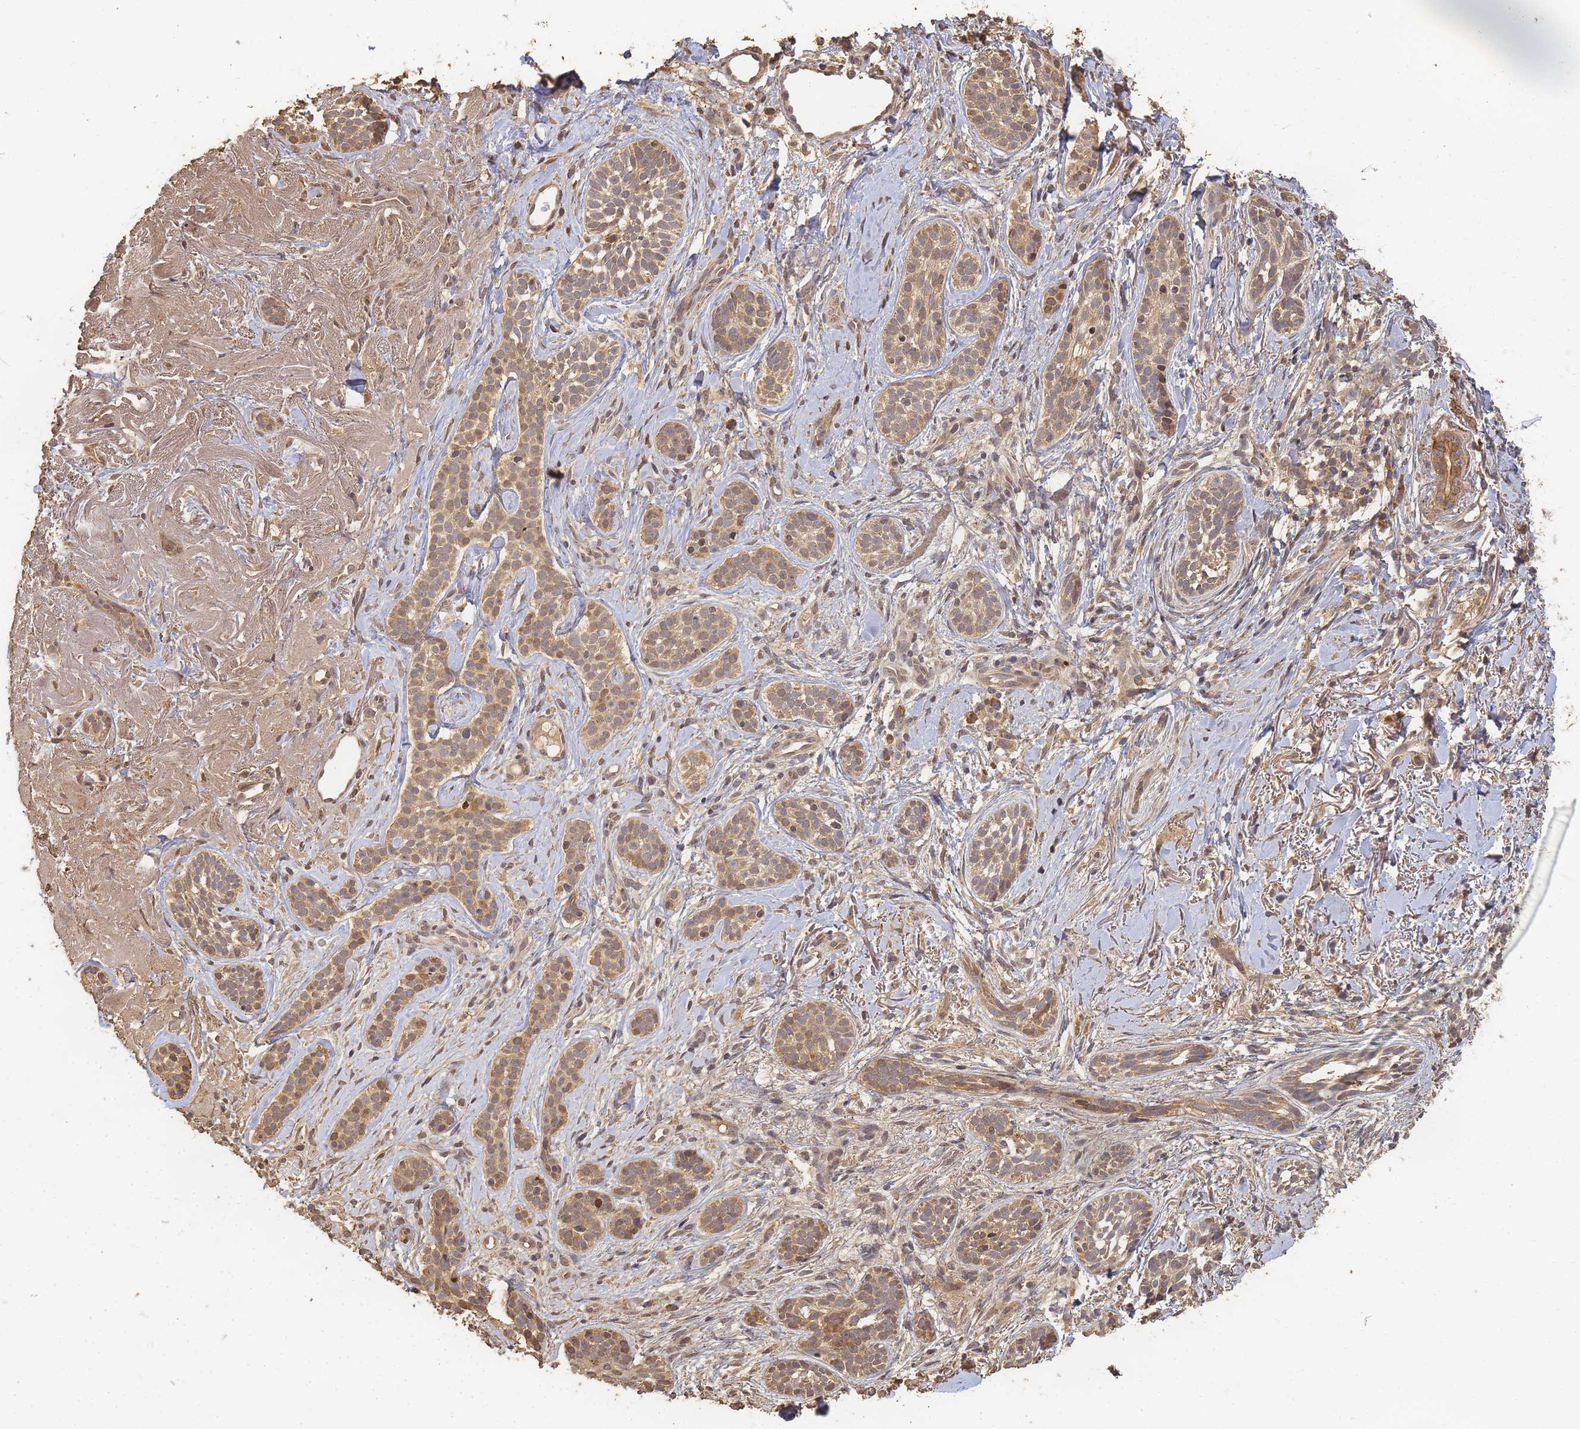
{"staining": {"intensity": "weak", "quantity": ">75%", "location": "cytoplasmic/membranous"}, "tissue": "skin cancer", "cell_type": "Tumor cells", "image_type": "cancer", "snomed": [{"axis": "morphology", "description": "Basal cell carcinoma"}, {"axis": "topography", "description": "Skin"}], "caption": "Immunohistochemical staining of human skin cancer (basal cell carcinoma) shows low levels of weak cytoplasmic/membranous protein positivity in approximately >75% of tumor cells. (IHC, brightfield microscopy, high magnification).", "gene": "ALKBH1", "patient": {"sex": "male", "age": 71}}